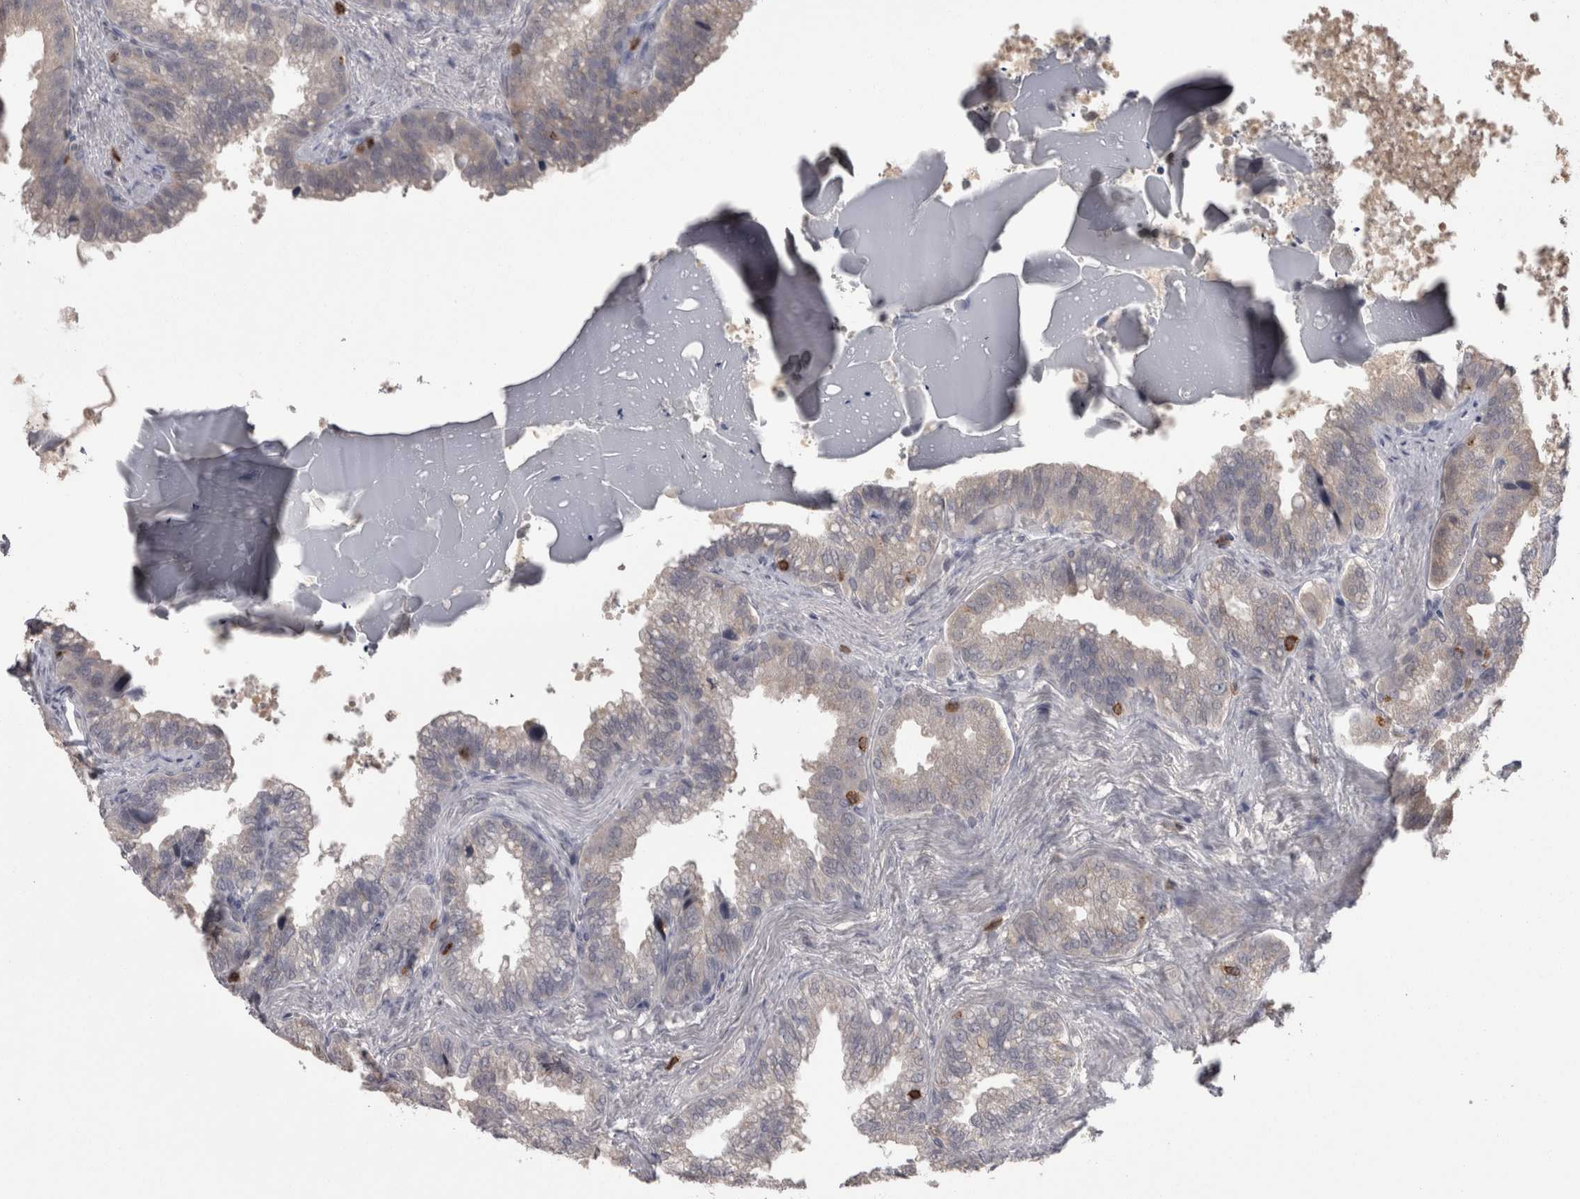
{"staining": {"intensity": "negative", "quantity": "none", "location": "none"}, "tissue": "seminal vesicle", "cell_type": "Glandular cells", "image_type": "normal", "snomed": [{"axis": "morphology", "description": "Normal tissue, NOS"}, {"axis": "topography", "description": "Seminal veicle"}], "caption": "Immunohistochemistry of unremarkable human seminal vesicle reveals no staining in glandular cells. (DAB immunohistochemistry (IHC) visualized using brightfield microscopy, high magnification).", "gene": "SKAP1", "patient": {"sex": "male", "age": 46}}